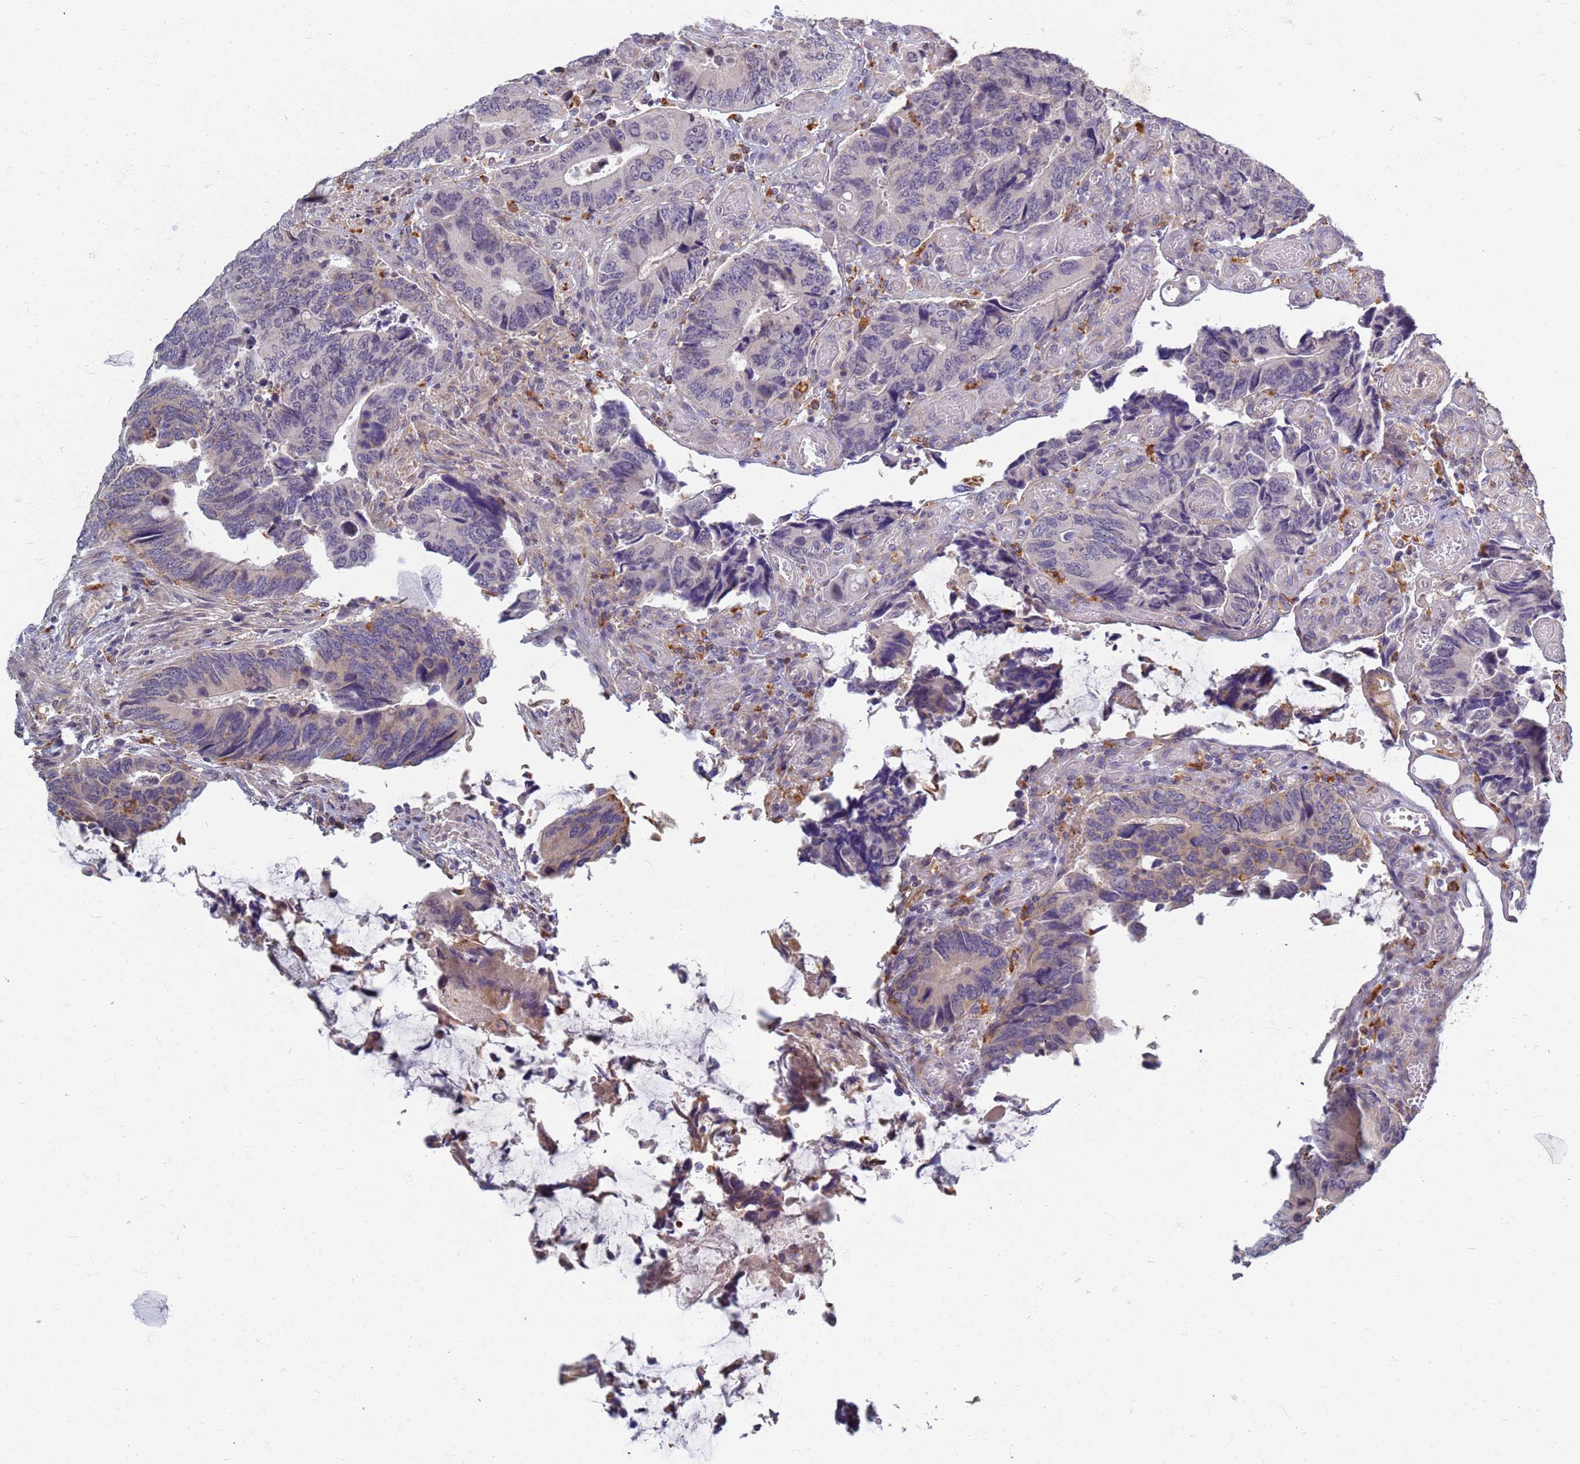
{"staining": {"intensity": "negative", "quantity": "none", "location": "none"}, "tissue": "colorectal cancer", "cell_type": "Tumor cells", "image_type": "cancer", "snomed": [{"axis": "morphology", "description": "Adenocarcinoma, NOS"}, {"axis": "topography", "description": "Colon"}], "caption": "Tumor cells show no significant positivity in colorectal cancer (adenocarcinoma). (Stains: DAB IHC with hematoxylin counter stain, Microscopy: brightfield microscopy at high magnification).", "gene": "ATP6V1E1", "patient": {"sex": "male", "age": 87}}